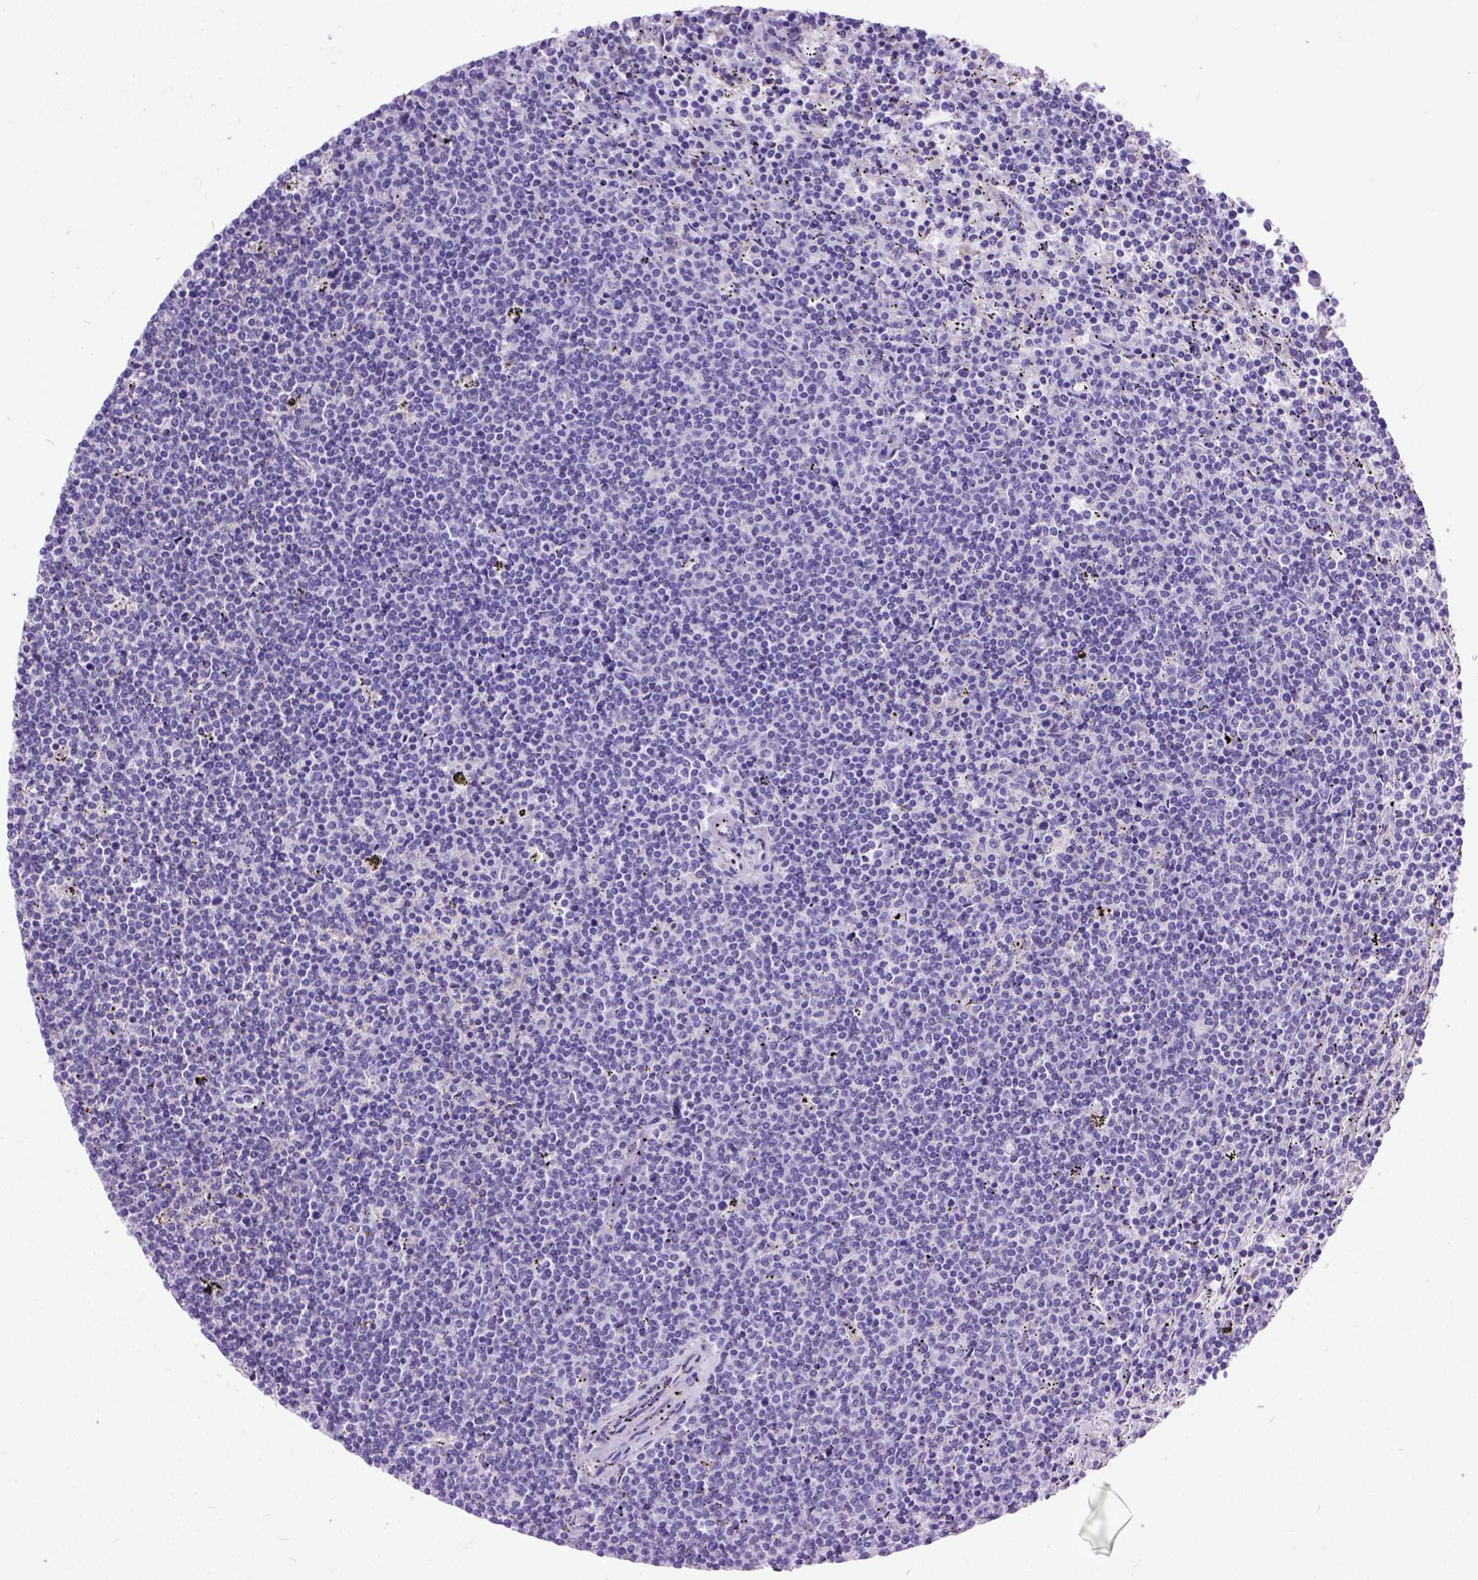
{"staining": {"intensity": "negative", "quantity": "none", "location": "none"}, "tissue": "lymphoma", "cell_type": "Tumor cells", "image_type": "cancer", "snomed": [{"axis": "morphology", "description": "Malignant lymphoma, non-Hodgkin's type, Low grade"}, {"axis": "topography", "description": "Spleen"}], "caption": "The immunohistochemistry (IHC) micrograph has no significant expression in tumor cells of malignant lymphoma, non-Hodgkin's type (low-grade) tissue.", "gene": "ODAD3", "patient": {"sex": "female", "age": 50}}